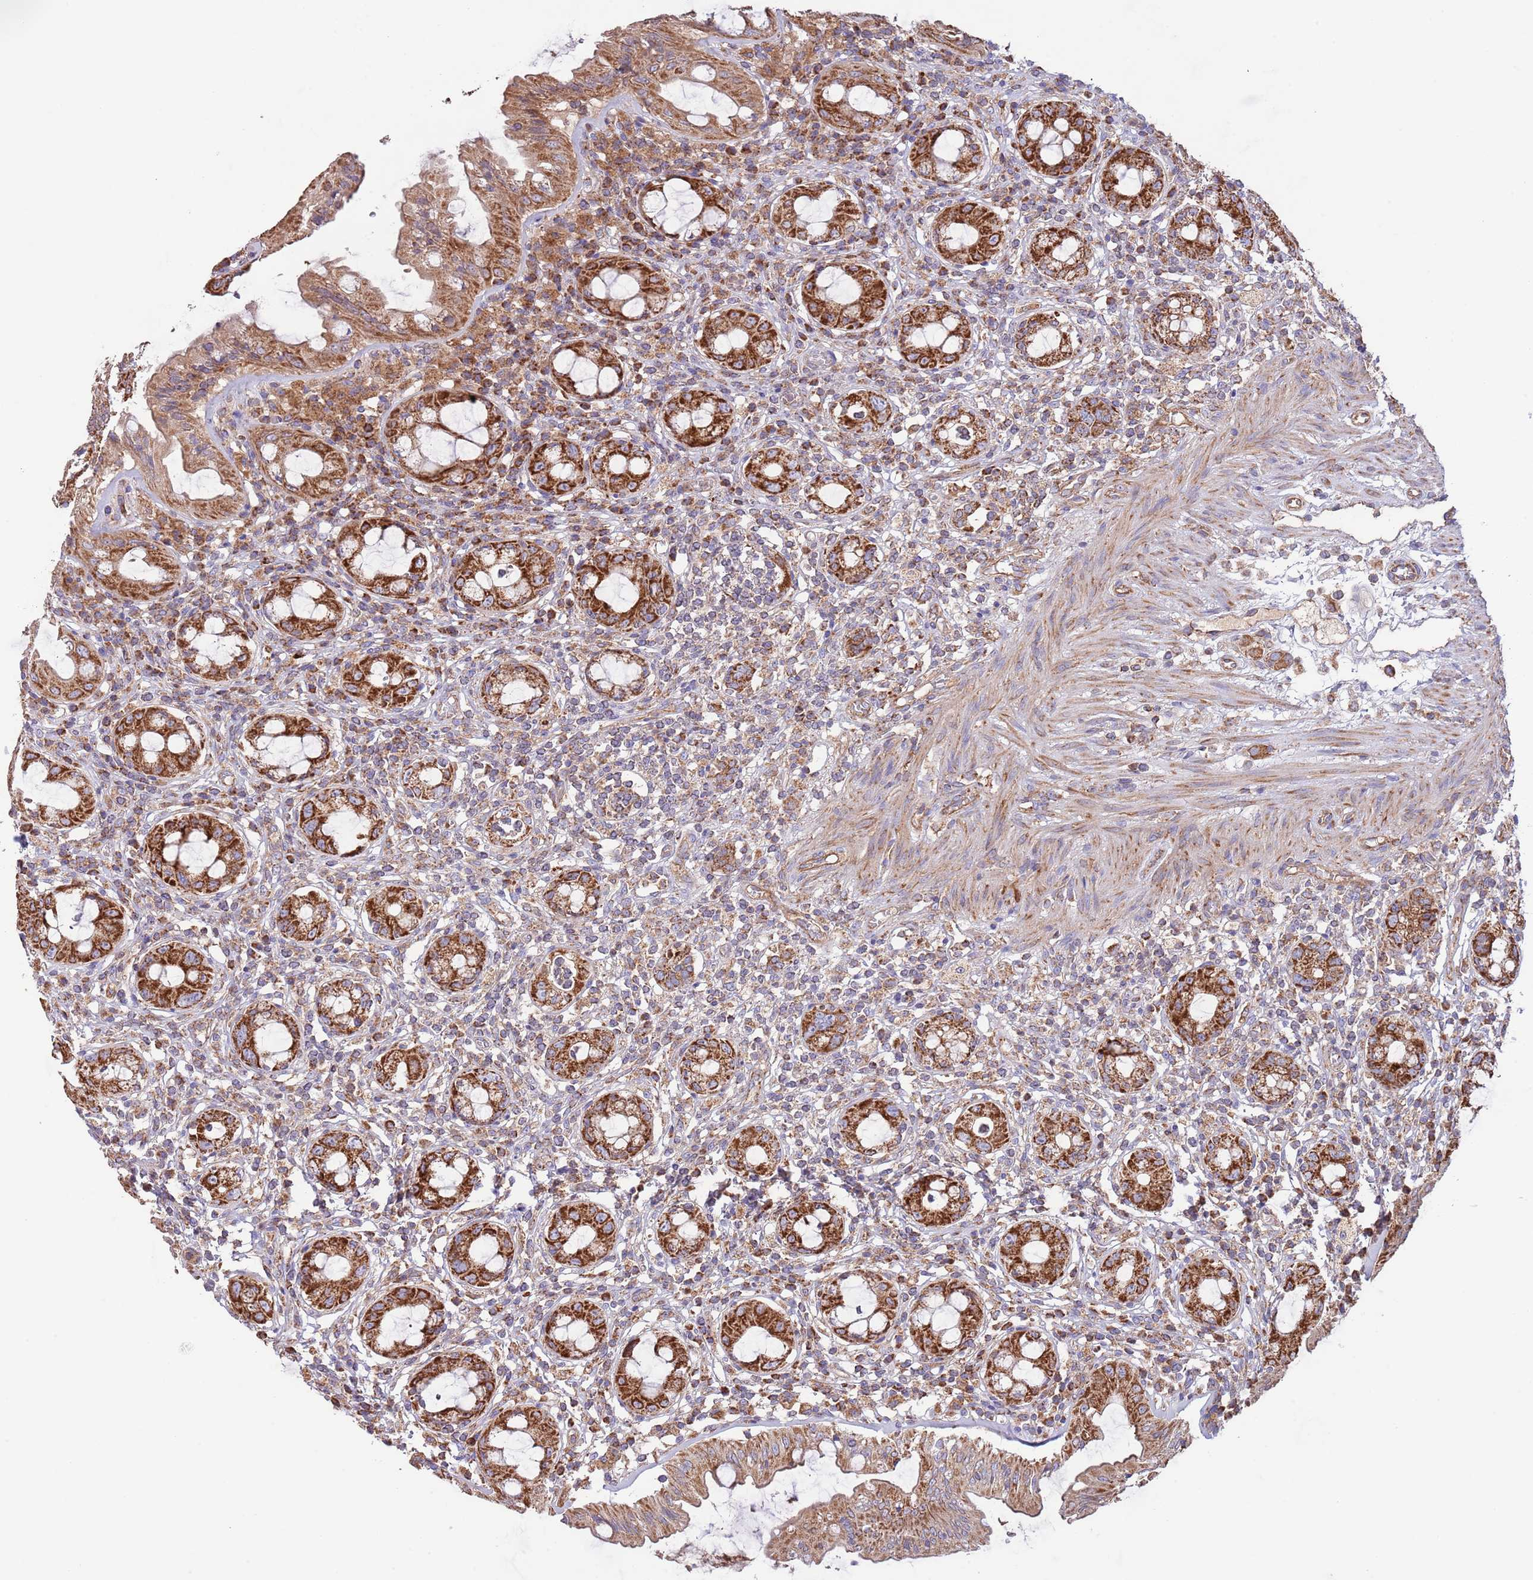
{"staining": {"intensity": "strong", "quantity": ">75%", "location": "cytoplasmic/membranous"}, "tissue": "rectum", "cell_type": "Glandular cells", "image_type": "normal", "snomed": [{"axis": "morphology", "description": "Normal tissue, NOS"}, {"axis": "topography", "description": "Rectum"}], "caption": "A brown stain labels strong cytoplasmic/membranous staining of a protein in glandular cells of benign rectum. (DAB IHC, brown staining for protein, blue staining for nuclei).", "gene": "DNAJA3", "patient": {"sex": "female", "age": 57}}